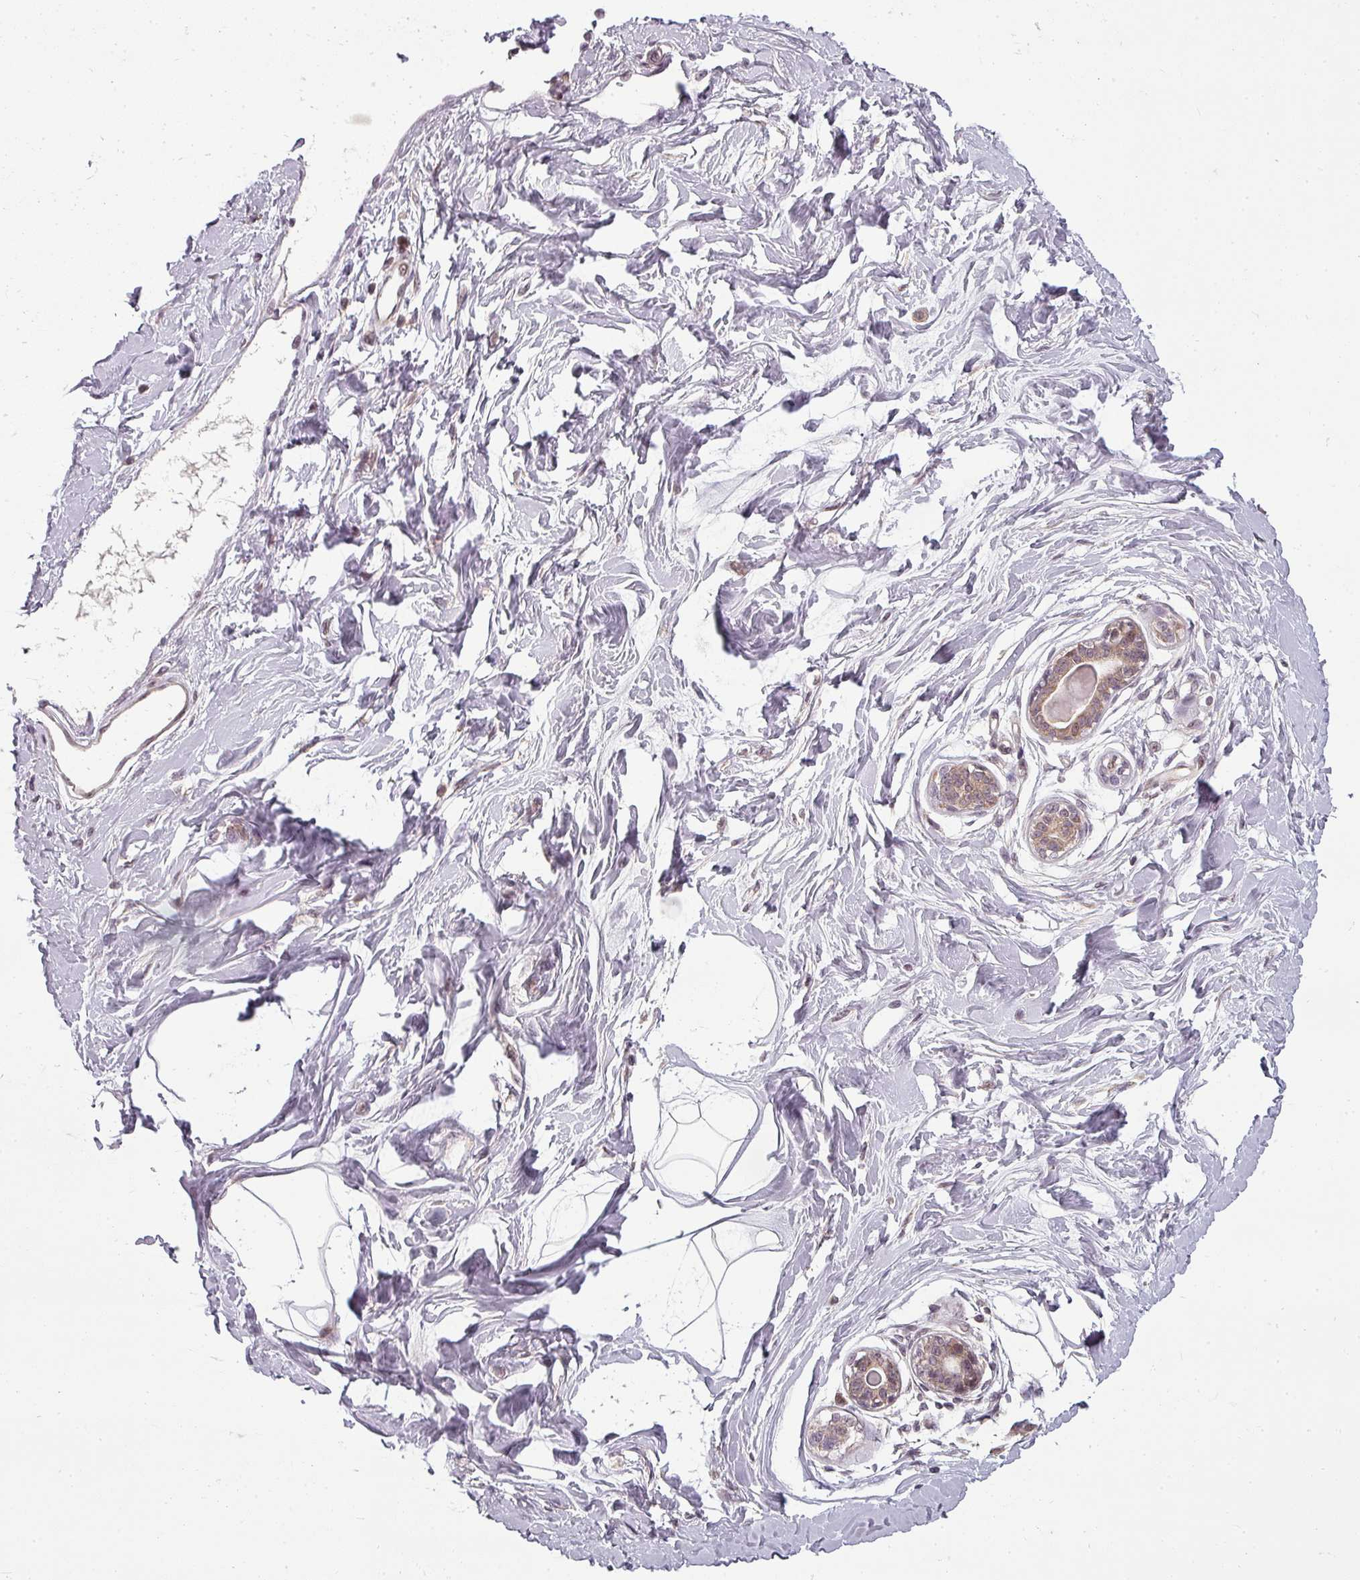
{"staining": {"intensity": "negative", "quantity": "none", "location": "none"}, "tissue": "breast", "cell_type": "Adipocytes", "image_type": "normal", "snomed": [{"axis": "morphology", "description": "Normal tissue, NOS"}, {"axis": "topography", "description": "Breast"}], "caption": "Protein analysis of benign breast reveals no significant positivity in adipocytes.", "gene": "CLIC1", "patient": {"sex": "female", "age": 45}}